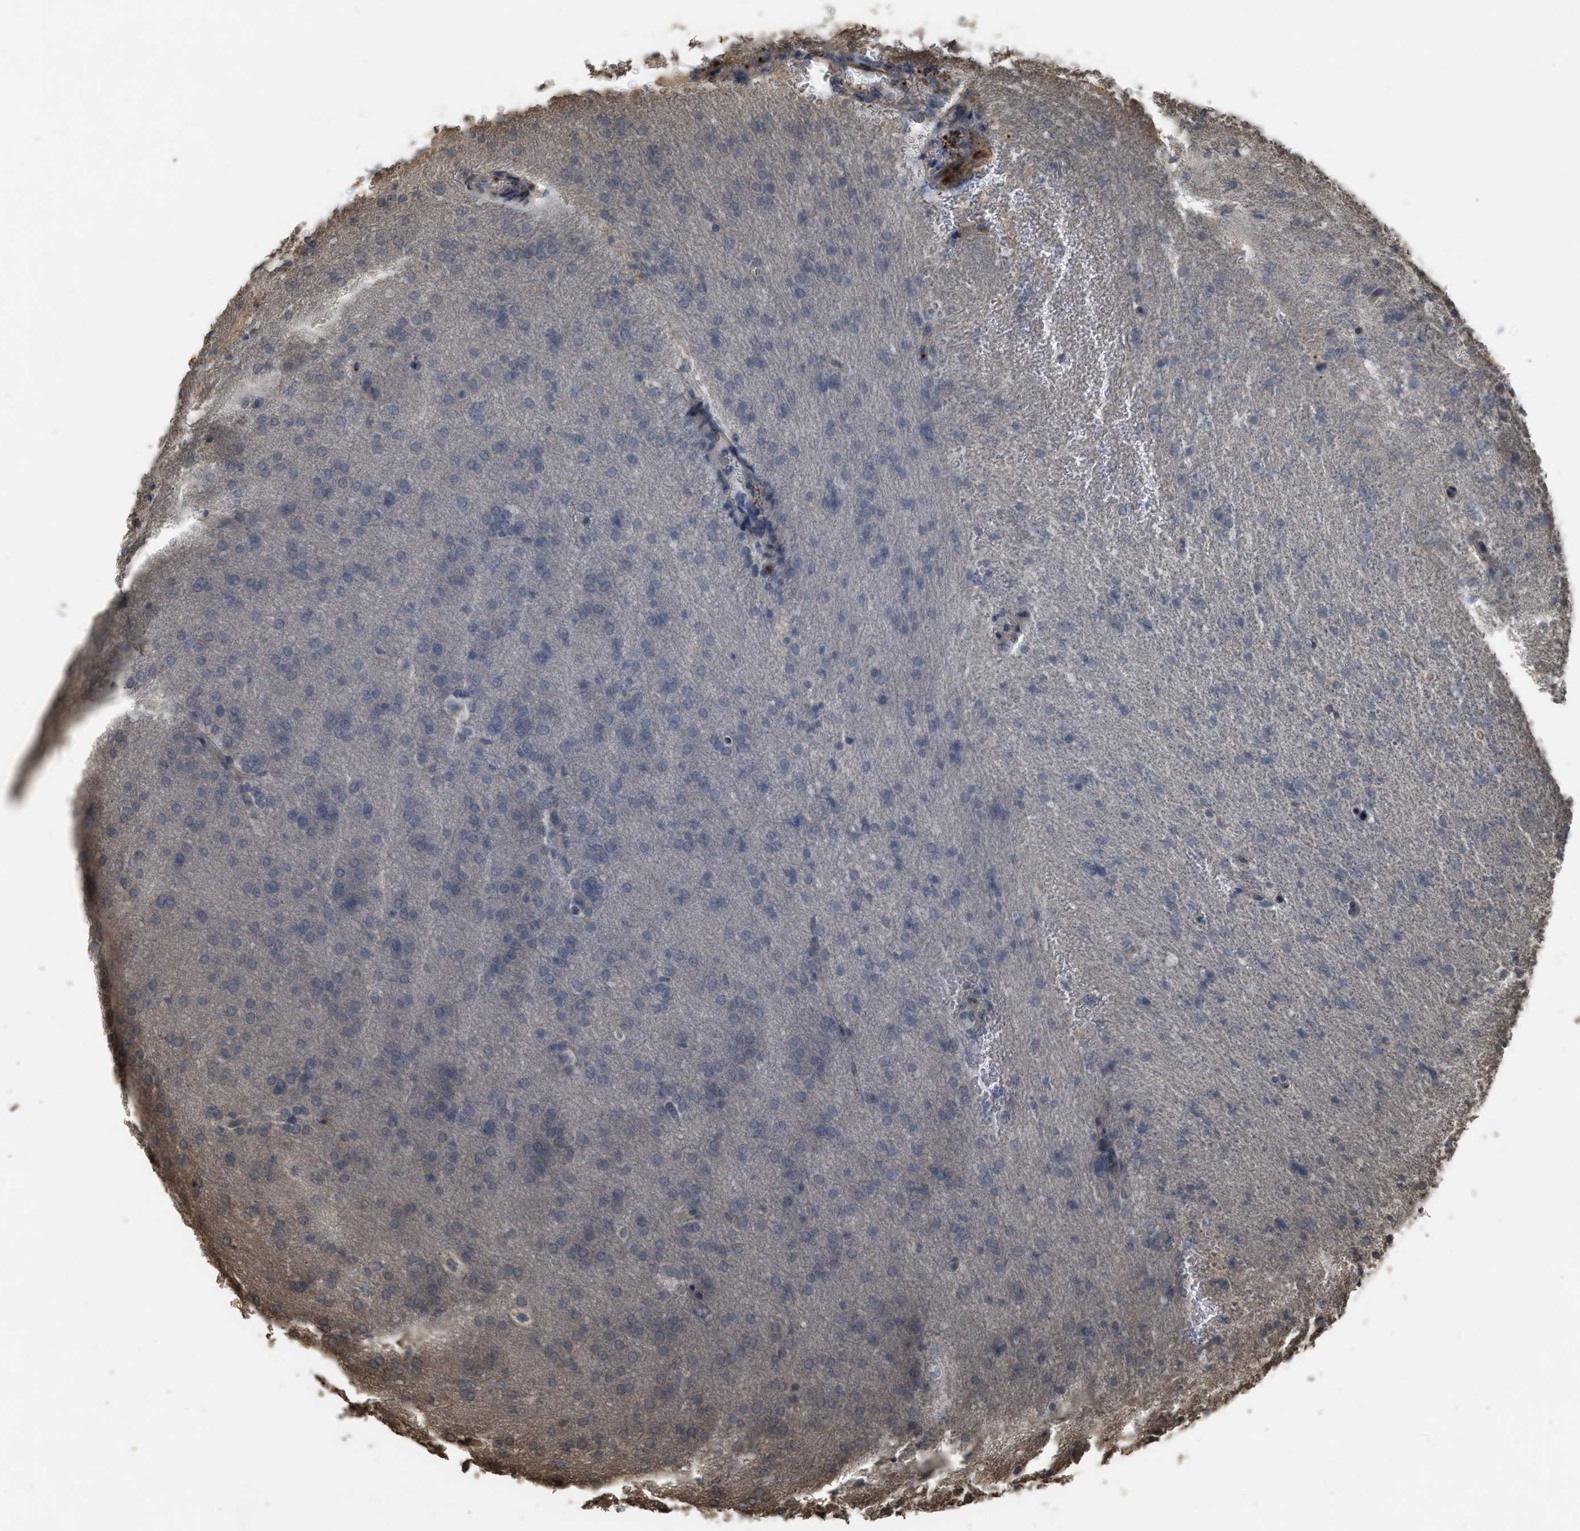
{"staining": {"intensity": "negative", "quantity": "none", "location": "none"}, "tissue": "glioma", "cell_type": "Tumor cells", "image_type": "cancer", "snomed": [{"axis": "morphology", "description": "Glioma, malignant, Low grade"}, {"axis": "topography", "description": "Brain"}], "caption": "Immunohistochemistry (IHC) of glioma reveals no staining in tumor cells.", "gene": "ARHGDIA", "patient": {"sex": "female", "age": 37}}